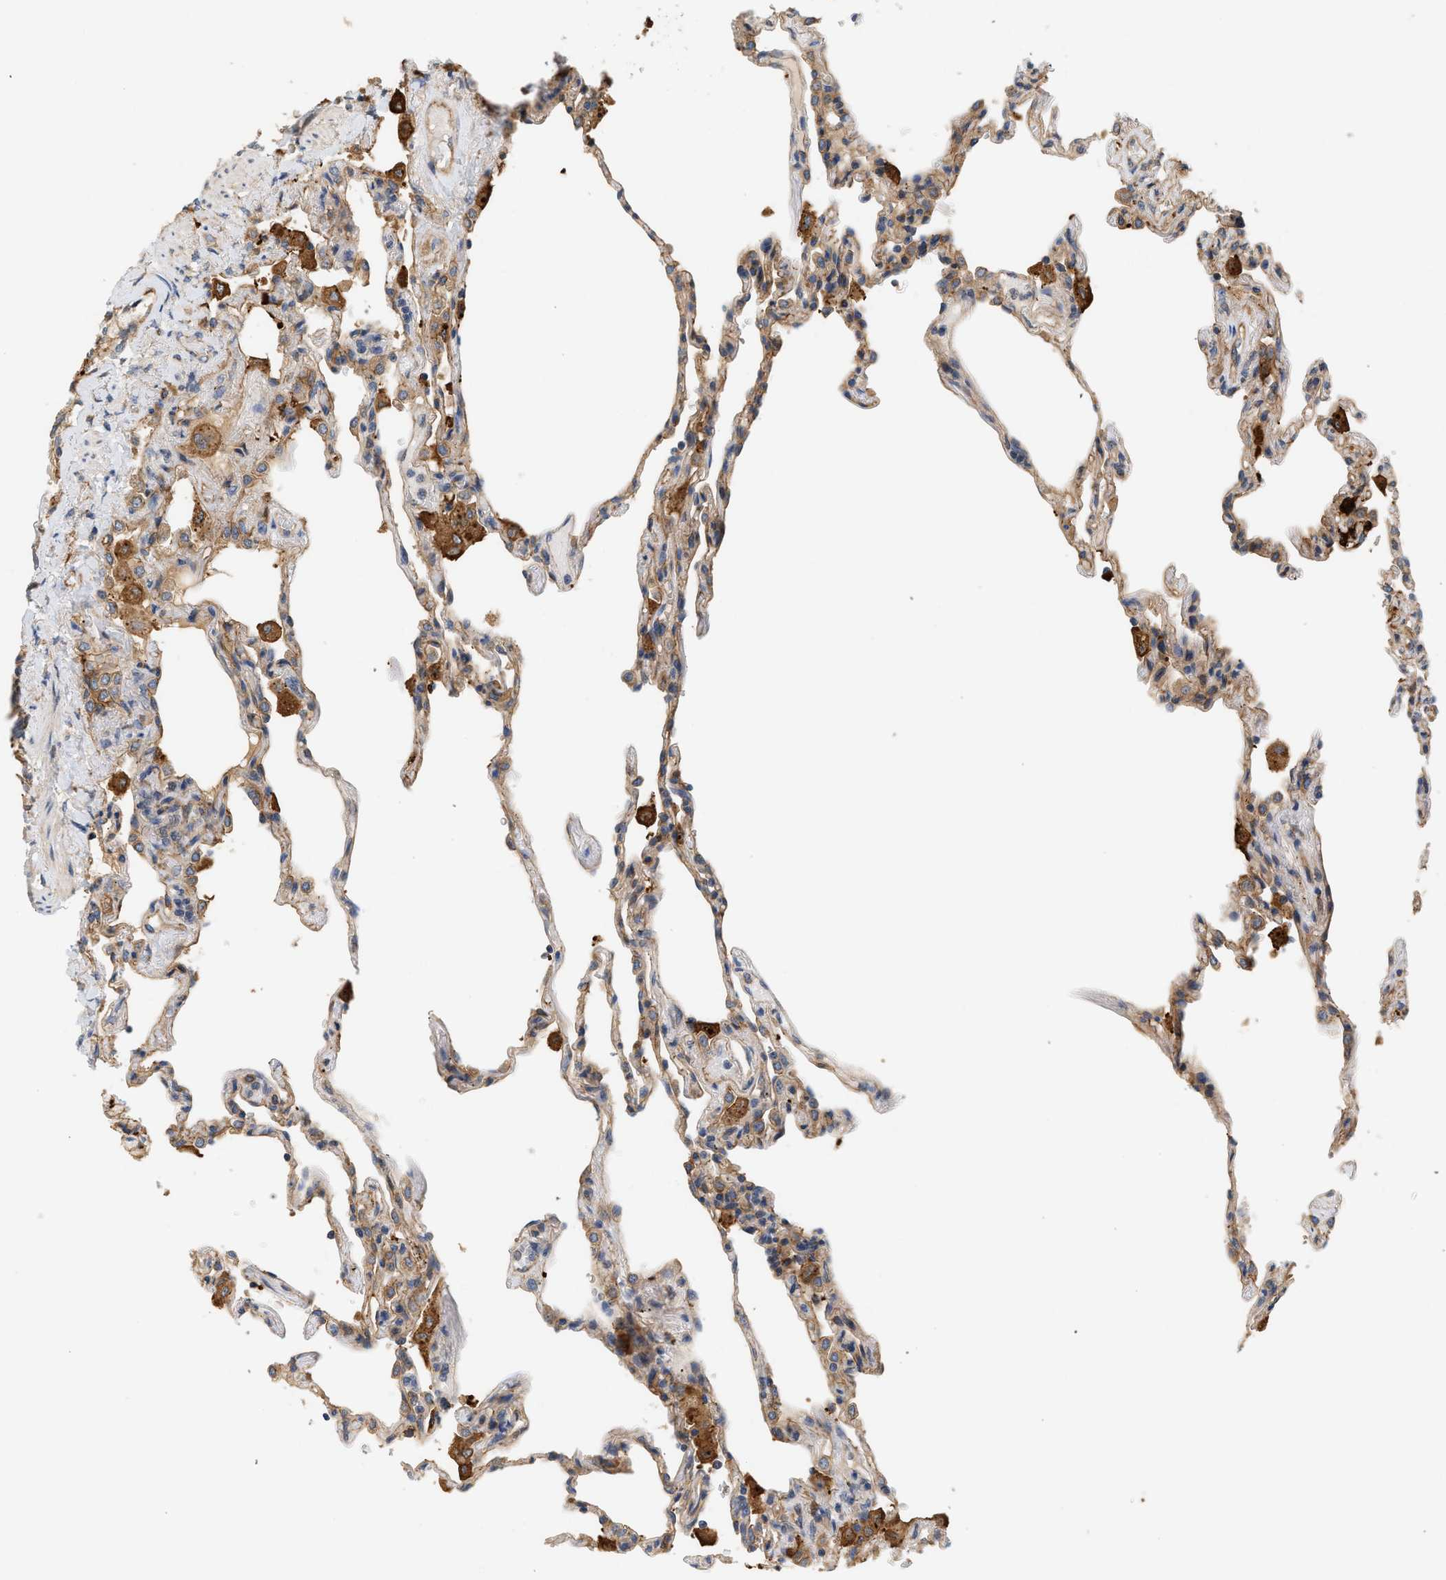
{"staining": {"intensity": "weak", "quantity": "25%-75%", "location": "cytoplasmic/membranous"}, "tissue": "lung", "cell_type": "Alveolar cells", "image_type": "normal", "snomed": [{"axis": "morphology", "description": "Normal tissue, NOS"}, {"axis": "topography", "description": "Lung"}], "caption": "Weak cytoplasmic/membranous positivity is present in about 25%-75% of alveolar cells in benign lung. (DAB IHC, brown staining for protein, blue staining for nuclei).", "gene": "CTXN1", "patient": {"sex": "male", "age": 59}}